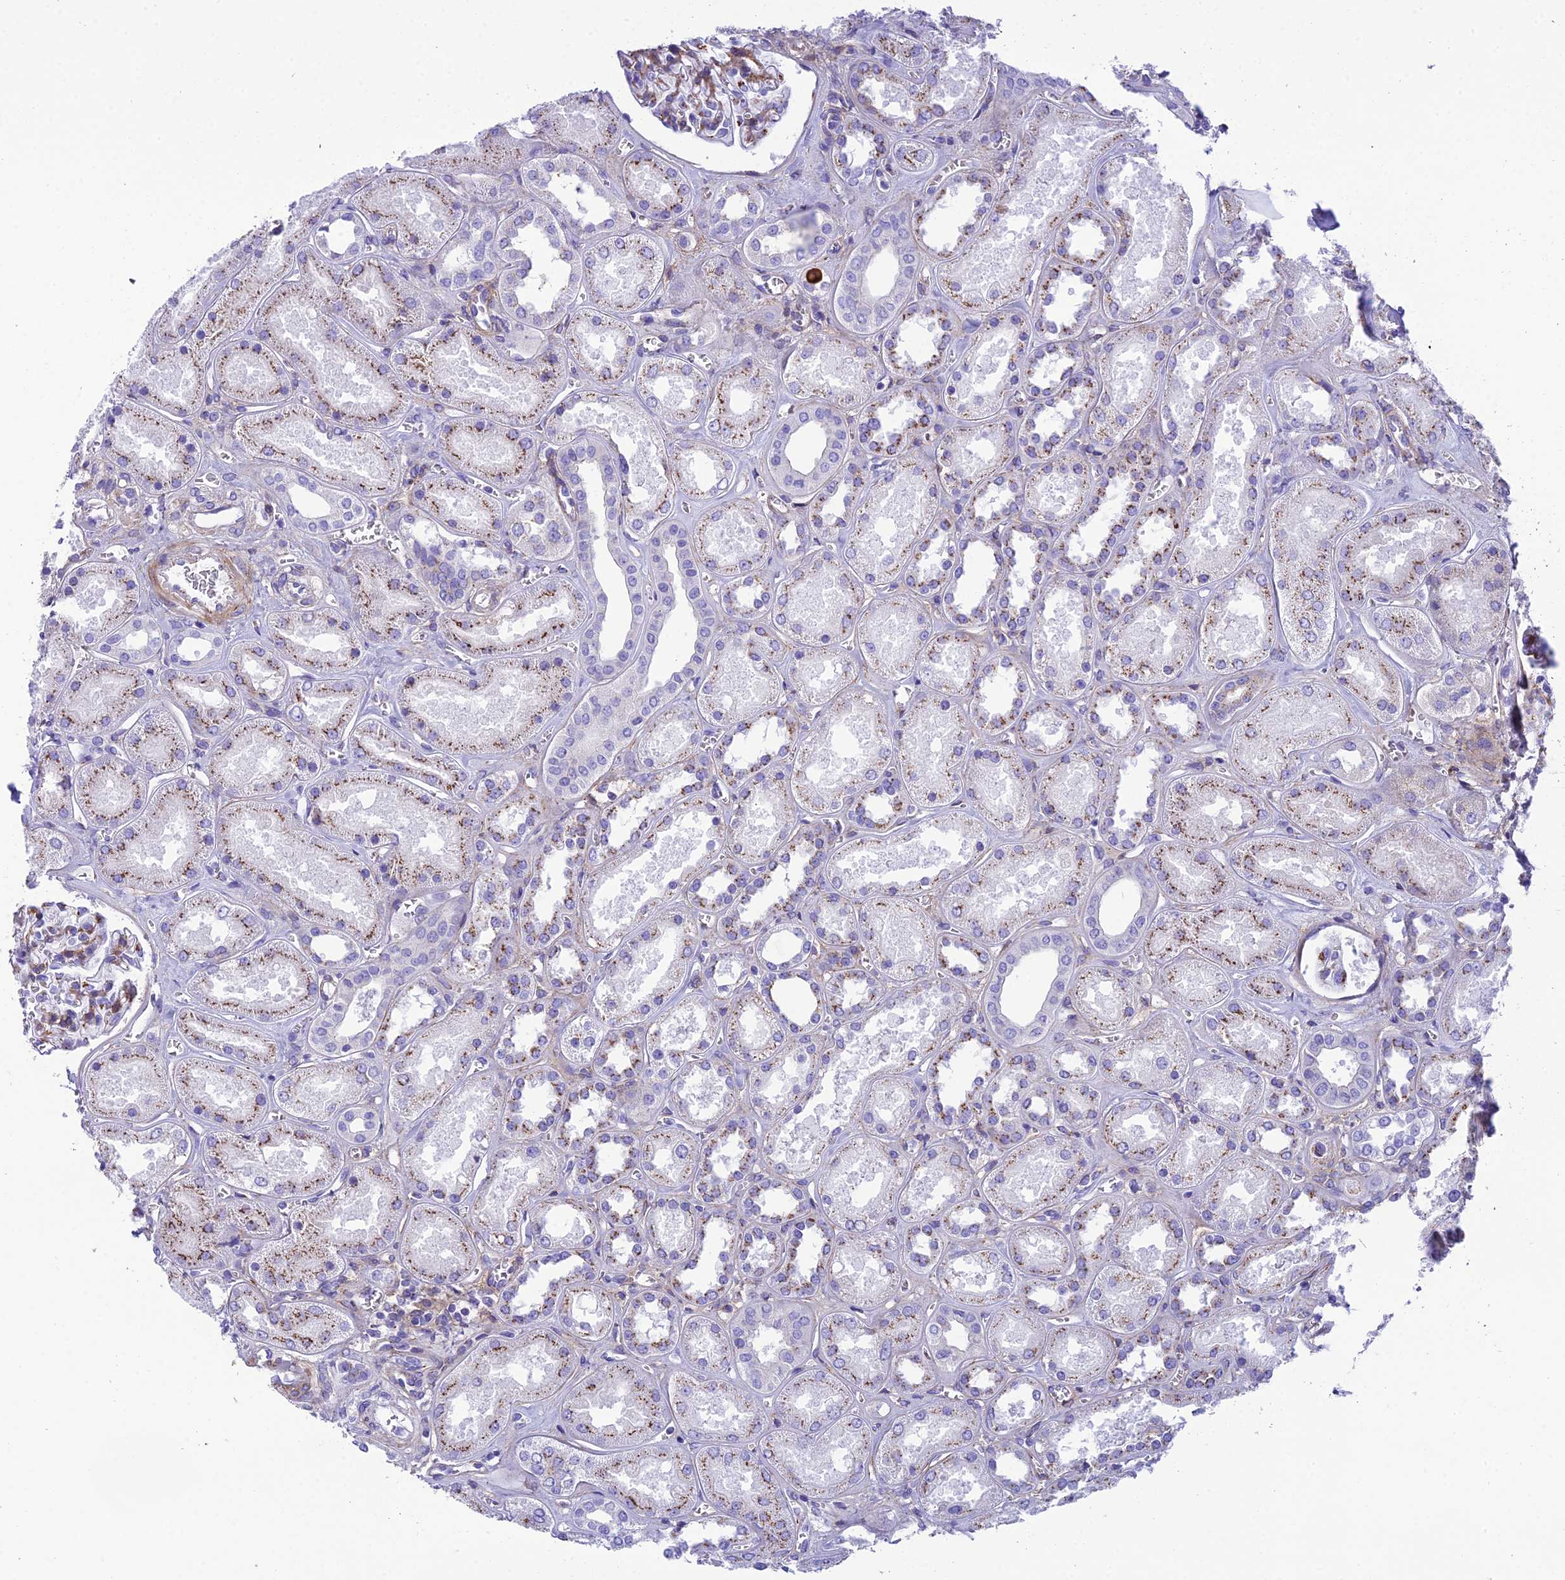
{"staining": {"intensity": "moderate", "quantity": "<25%", "location": "cytoplasmic/membranous"}, "tissue": "kidney", "cell_type": "Cells in glomeruli", "image_type": "normal", "snomed": [{"axis": "morphology", "description": "Normal tissue, NOS"}, {"axis": "morphology", "description": "Adenocarcinoma, NOS"}, {"axis": "topography", "description": "Kidney"}], "caption": "Kidney was stained to show a protein in brown. There is low levels of moderate cytoplasmic/membranous positivity in about <25% of cells in glomeruli. (DAB (3,3'-diaminobenzidine) IHC, brown staining for protein, blue staining for nuclei).", "gene": "GFRA1", "patient": {"sex": "female", "age": 68}}